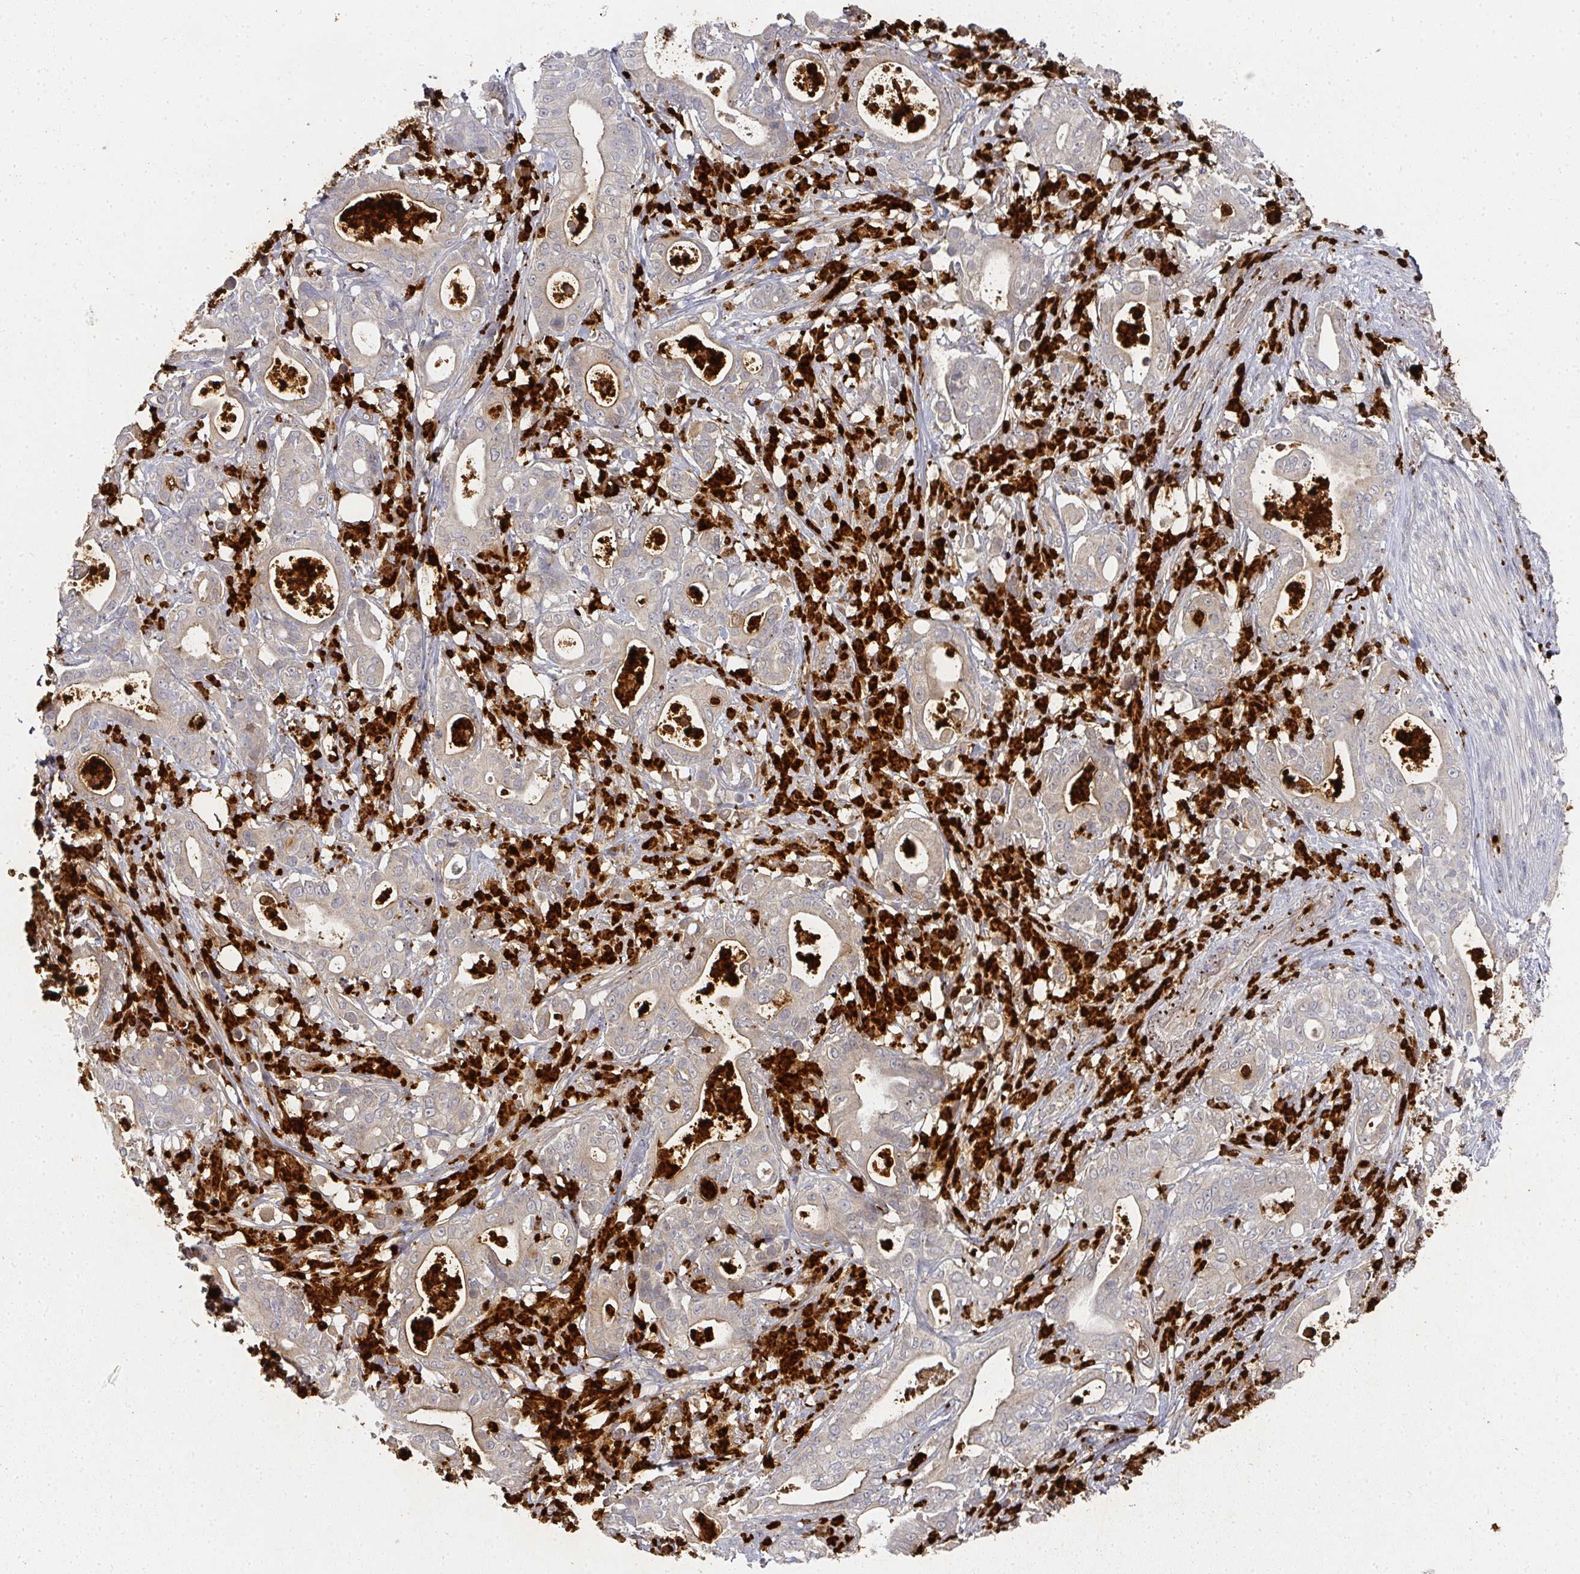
{"staining": {"intensity": "weak", "quantity": "25%-75%", "location": "cytoplasmic/membranous"}, "tissue": "pancreatic cancer", "cell_type": "Tumor cells", "image_type": "cancer", "snomed": [{"axis": "morphology", "description": "Adenocarcinoma, NOS"}, {"axis": "topography", "description": "Pancreas"}], "caption": "A high-resolution histopathology image shows immunohistochemistry staining of pancreatic adenocarcinoma, which shows weak cytoplasmic/membranous staining in approximately 25%-75% of tumor cells.", "gene": "CAMP", "patient": {"sex": "male", "age": 71}}